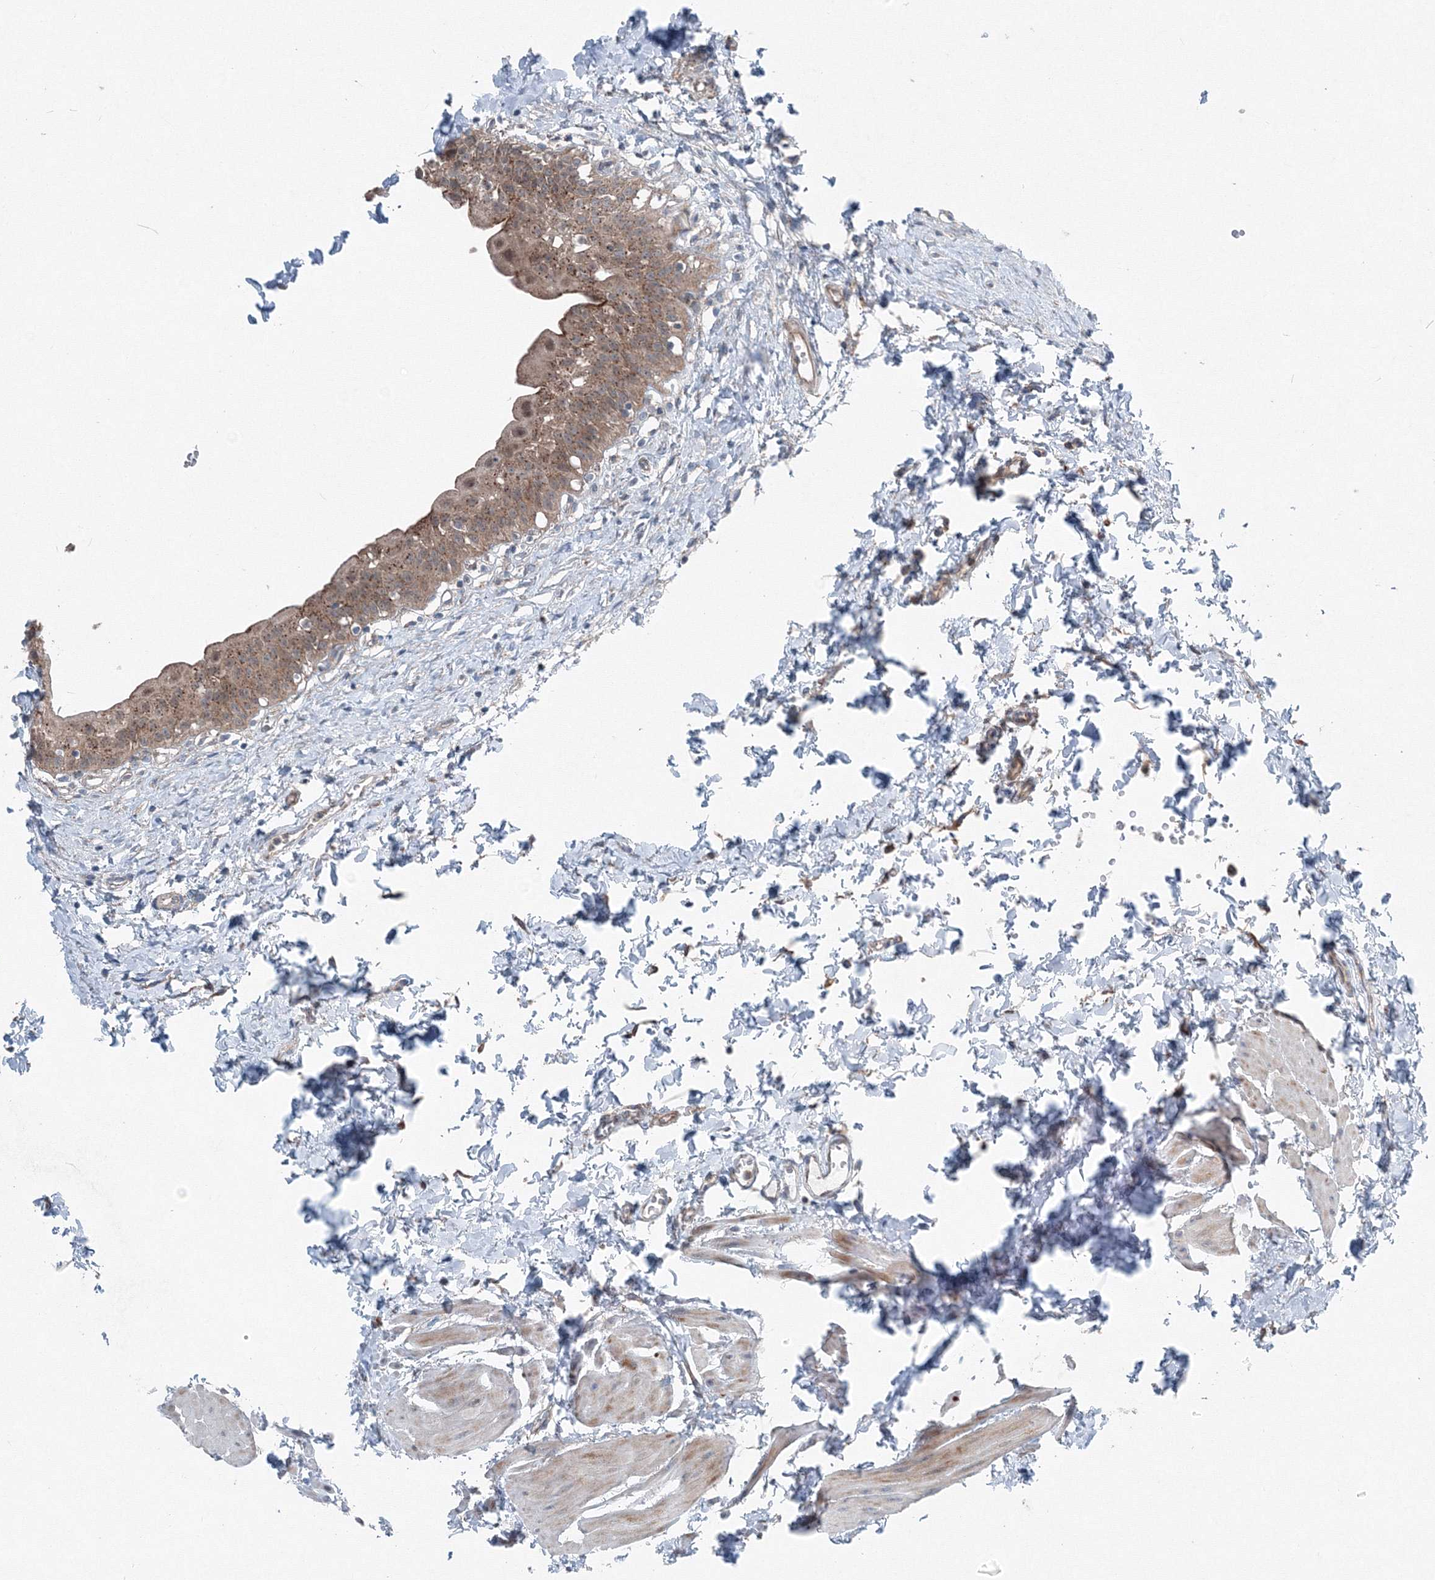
{"staining": {"intensity": "moderate", "quantity": ">75%", "location": "cytoplasmic/membranous"}, "tissue": "urinary bladder", "cell_type": "Urothelial cells", "image_type": "normal", "snomed": [{"axis": "morphology", "description": "Normal tissue, NOS"}, {"axis": "topography", "description": "Urinary bladder"}], "caption": "A brown stain labels moderate cytoplasmic/membranous expression of a protein in urothelial cells of unremarkable human urinary bladder. The protein is stained brown, and the nuclei are stained in blue (DAB (3,3'-diaminobenzidine) IHC with brightfield microscopy, high magnification).", "gene": "TPRKB", "patient": {"sex": "male", "age": 51}}